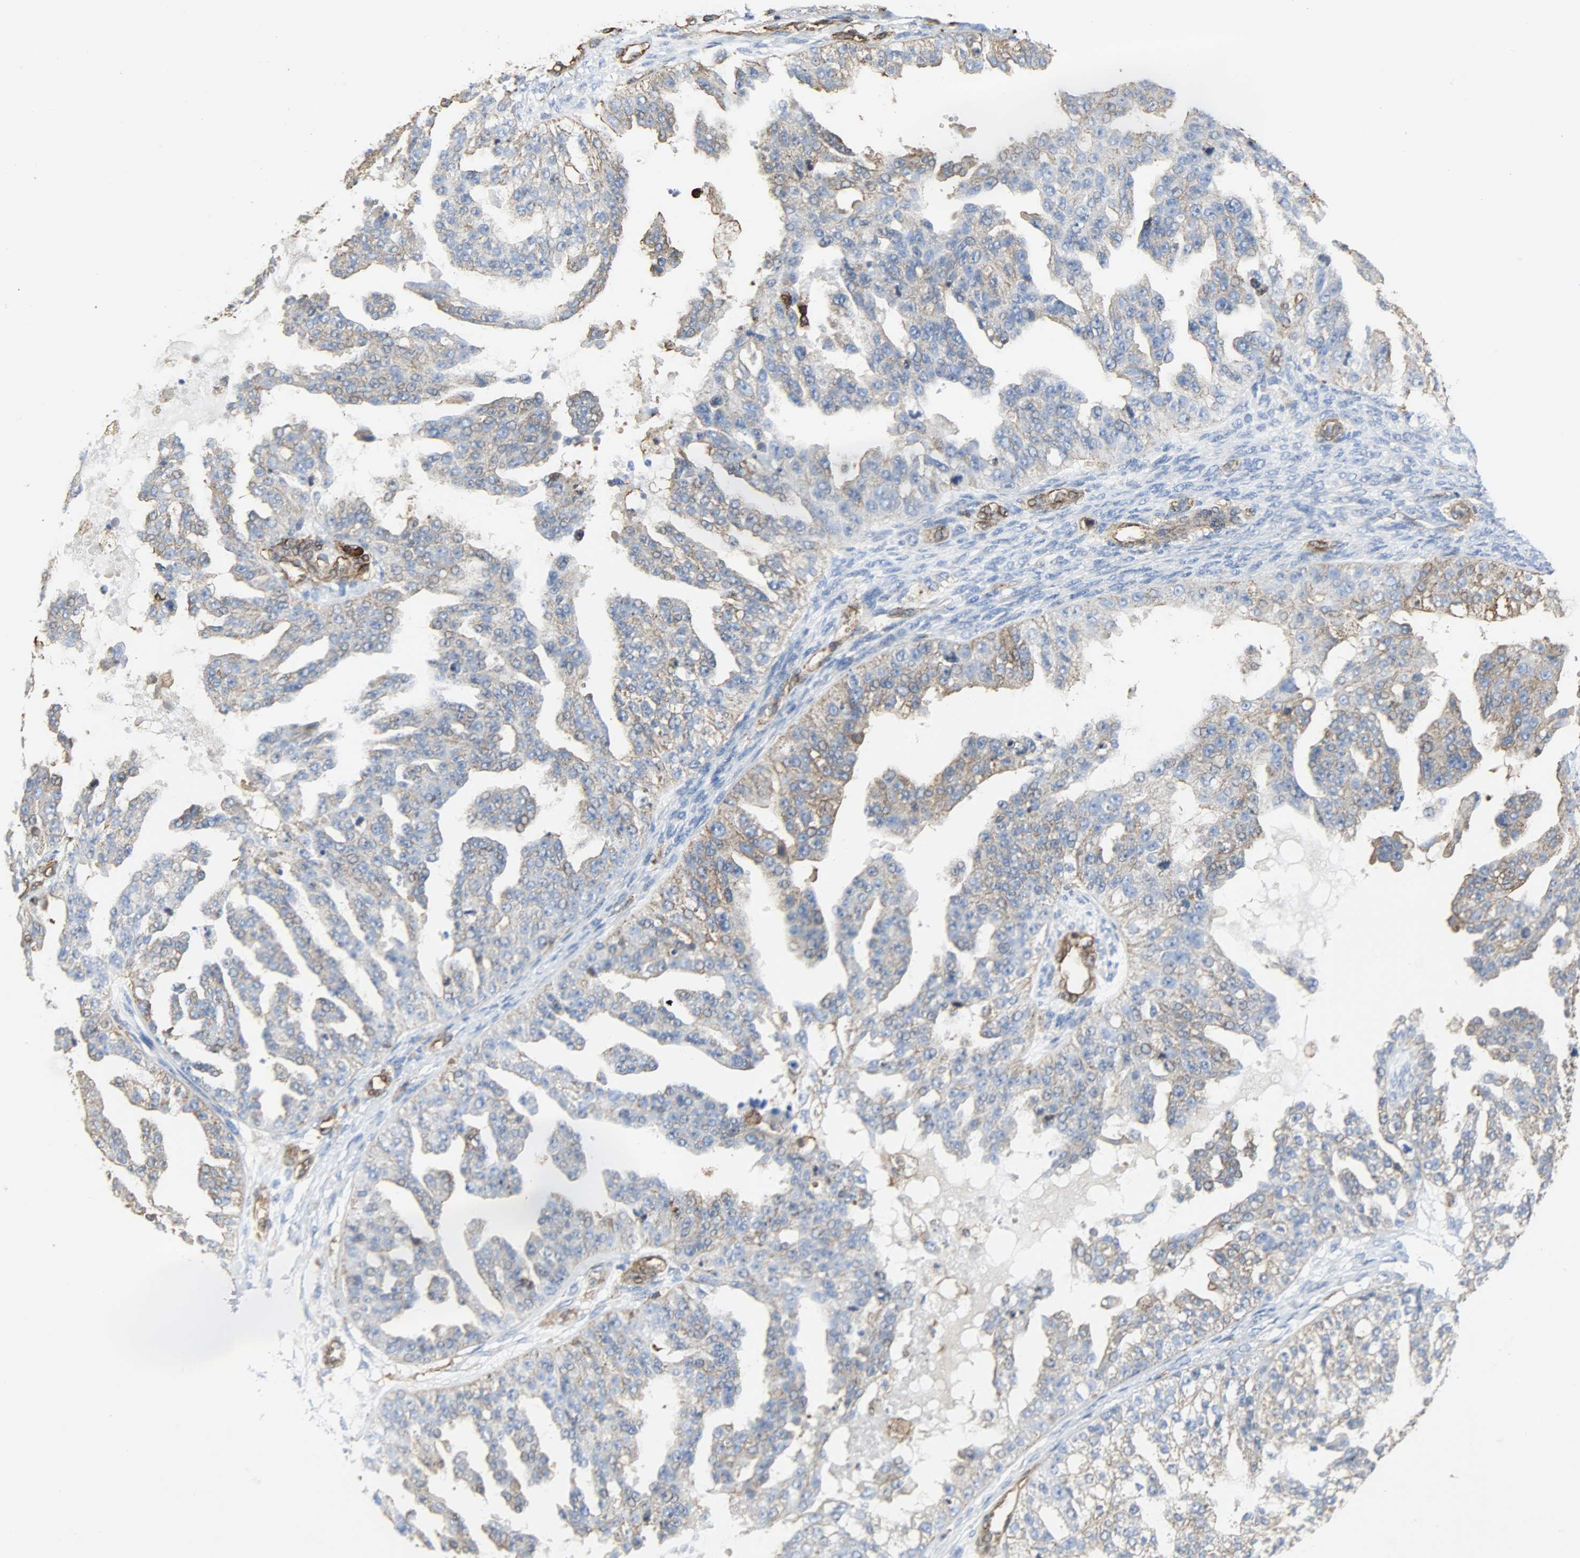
{"staining": {"intensity": "moderate", "quantity": "25%-75%", "location": "cytoplasmic/membranous"}, "tissue": "ovarian cancer", "cell_type": "Tumor cells", "image_type": "cancer", "snomed": [{"axis": "morphology", "description": "Cystadenocarcinoma, serous, NOS"}, {"axis": "topography", "description": "Ovary"}], "caption": "Ovarian cancer (serous cystadenocarcinoma) stained for a protein (brown) reveals moderate cytoplasmic/membranous positive expression in approximately 25%-75% of tumor cells.", "gene": "VASP", "patient": {"sex": "female", "age": 58}}